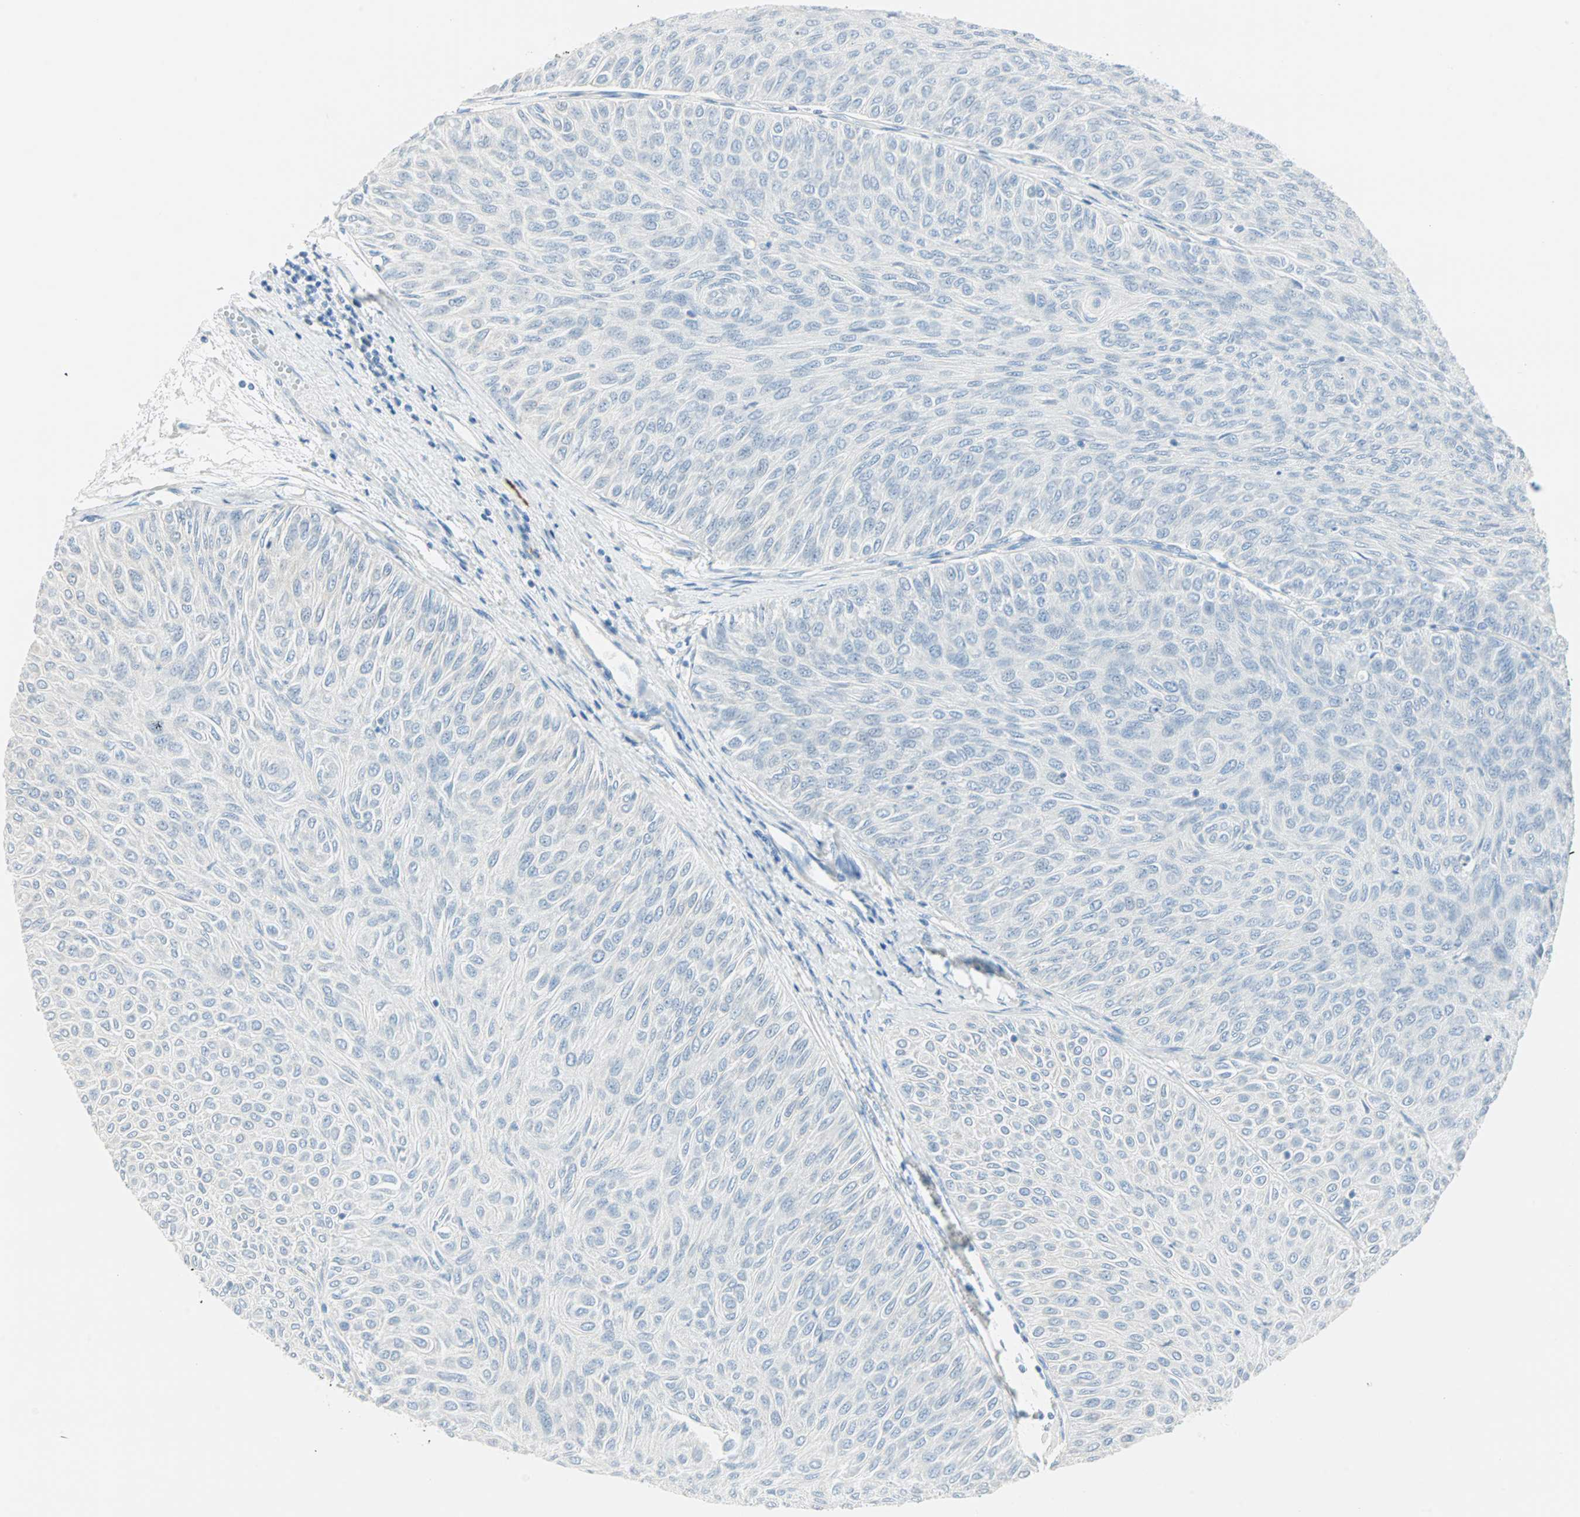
{"staining": {"intensity": "negative", "quantity": "none", "location": "none"}, "tissue": "urothelial cancer", "cell_type": "Tumor cells", "image_type": "cancer", "snomed": [{"axis": "morphology", "description": "Urothelial carcinoma, Low grade"}, {"axis": "topography", "description": "Urinary bladder"}], "caption": "IHC of urothelial cancer demonstrates no positivity in tumor cells. (DAB (3,3'-diaminobenzidine) immunohistochemistry, high magnification).", "gene": "MLLT10", "patient": {"sex": "male", "age": 78}}